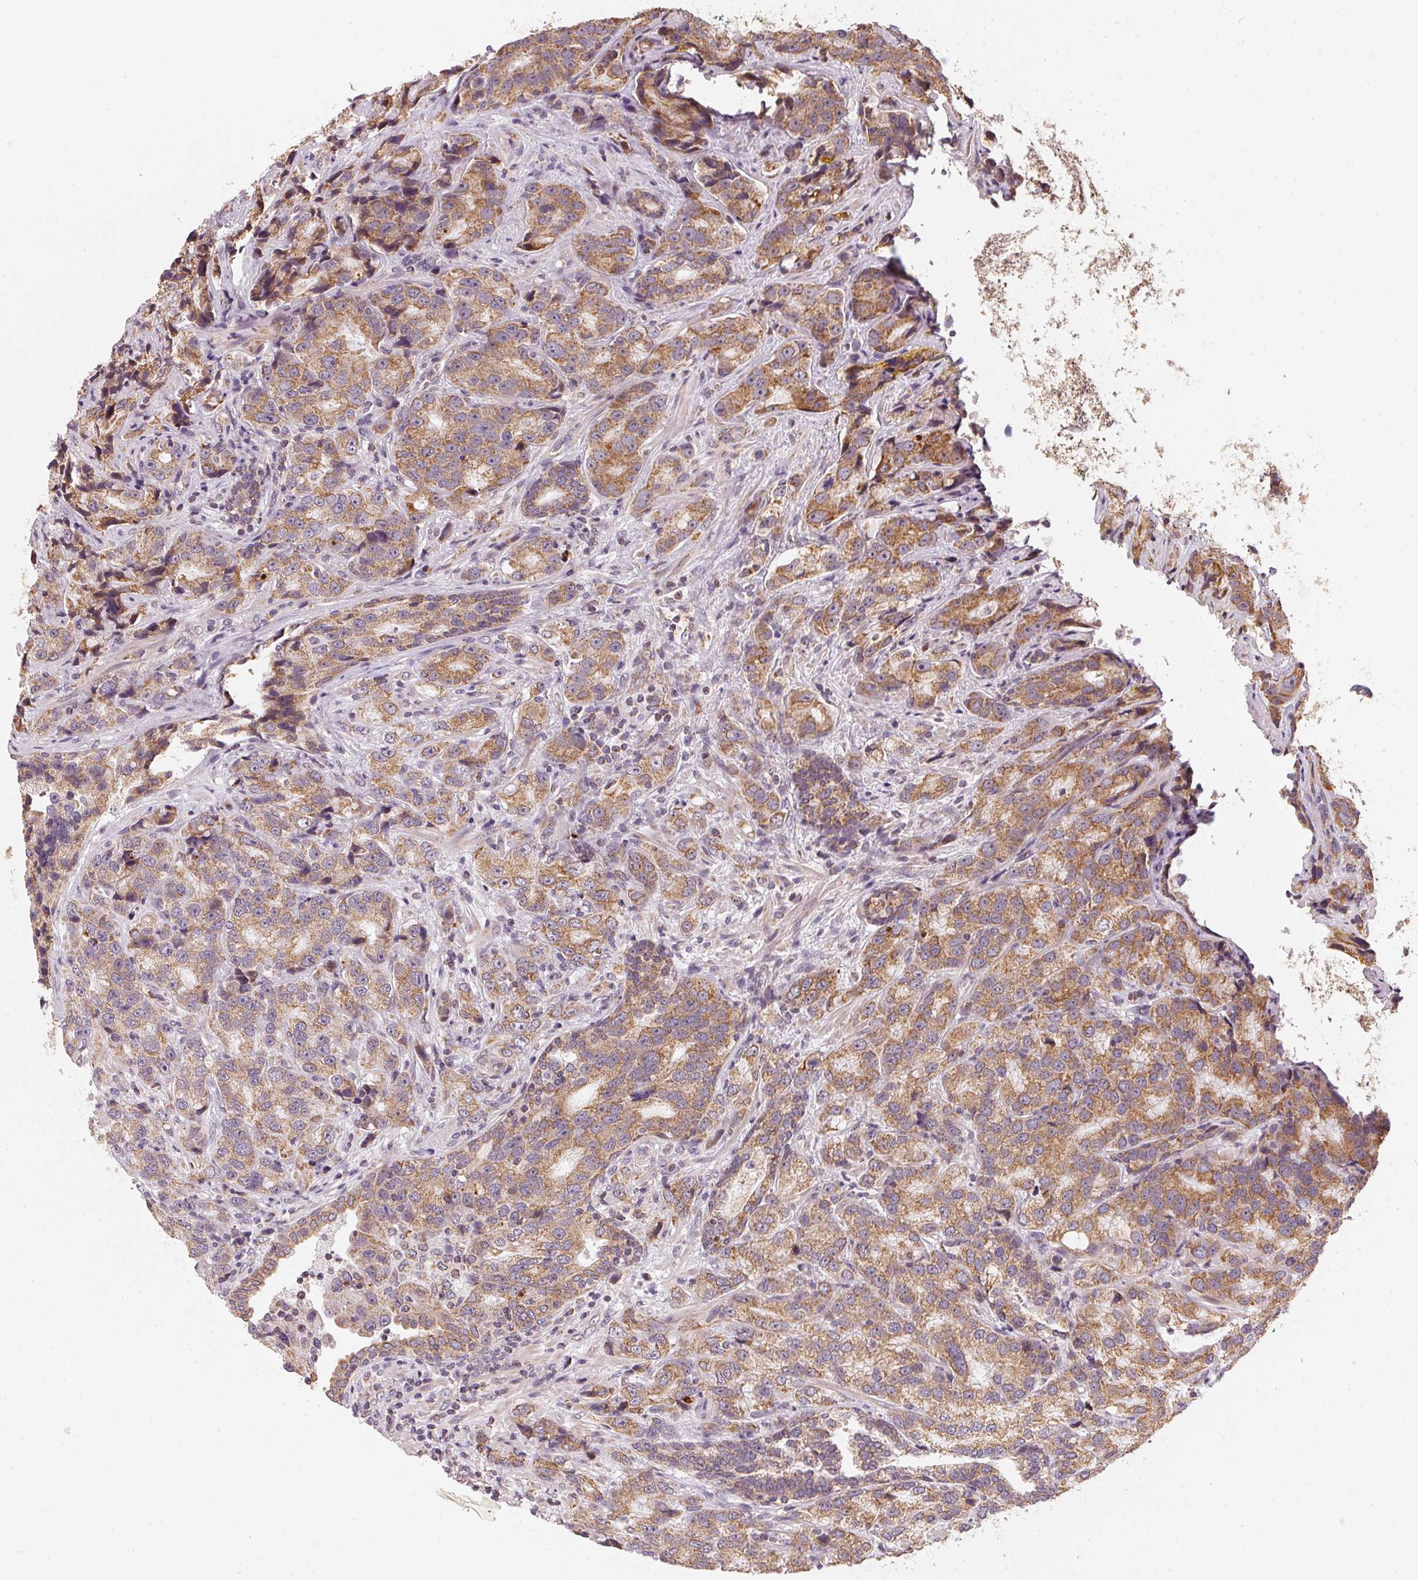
{"staining": {"intensity": "moderate", "quantity": ">75%", "location": "cytoplasmic/membranous"}, "tissue": "prostate cancer", "cell_type": "Tumor cells", "image_type": "cancer", "snomed": [{"axis": "morphology", "description": "Adenocarcinoma, NOS"}, {"axis": "topography", "description": "Prostate"}], "caption": "Moderate cytoplasmic/membranous positivity for a protein is appreciated in approximately >75% of tumor cells of prostate cancer (adenocarcinoma) using immunohistochemistry (IHC).", "gene": "MATCAP1", "patient": {"sex": "male", "age": 63}}